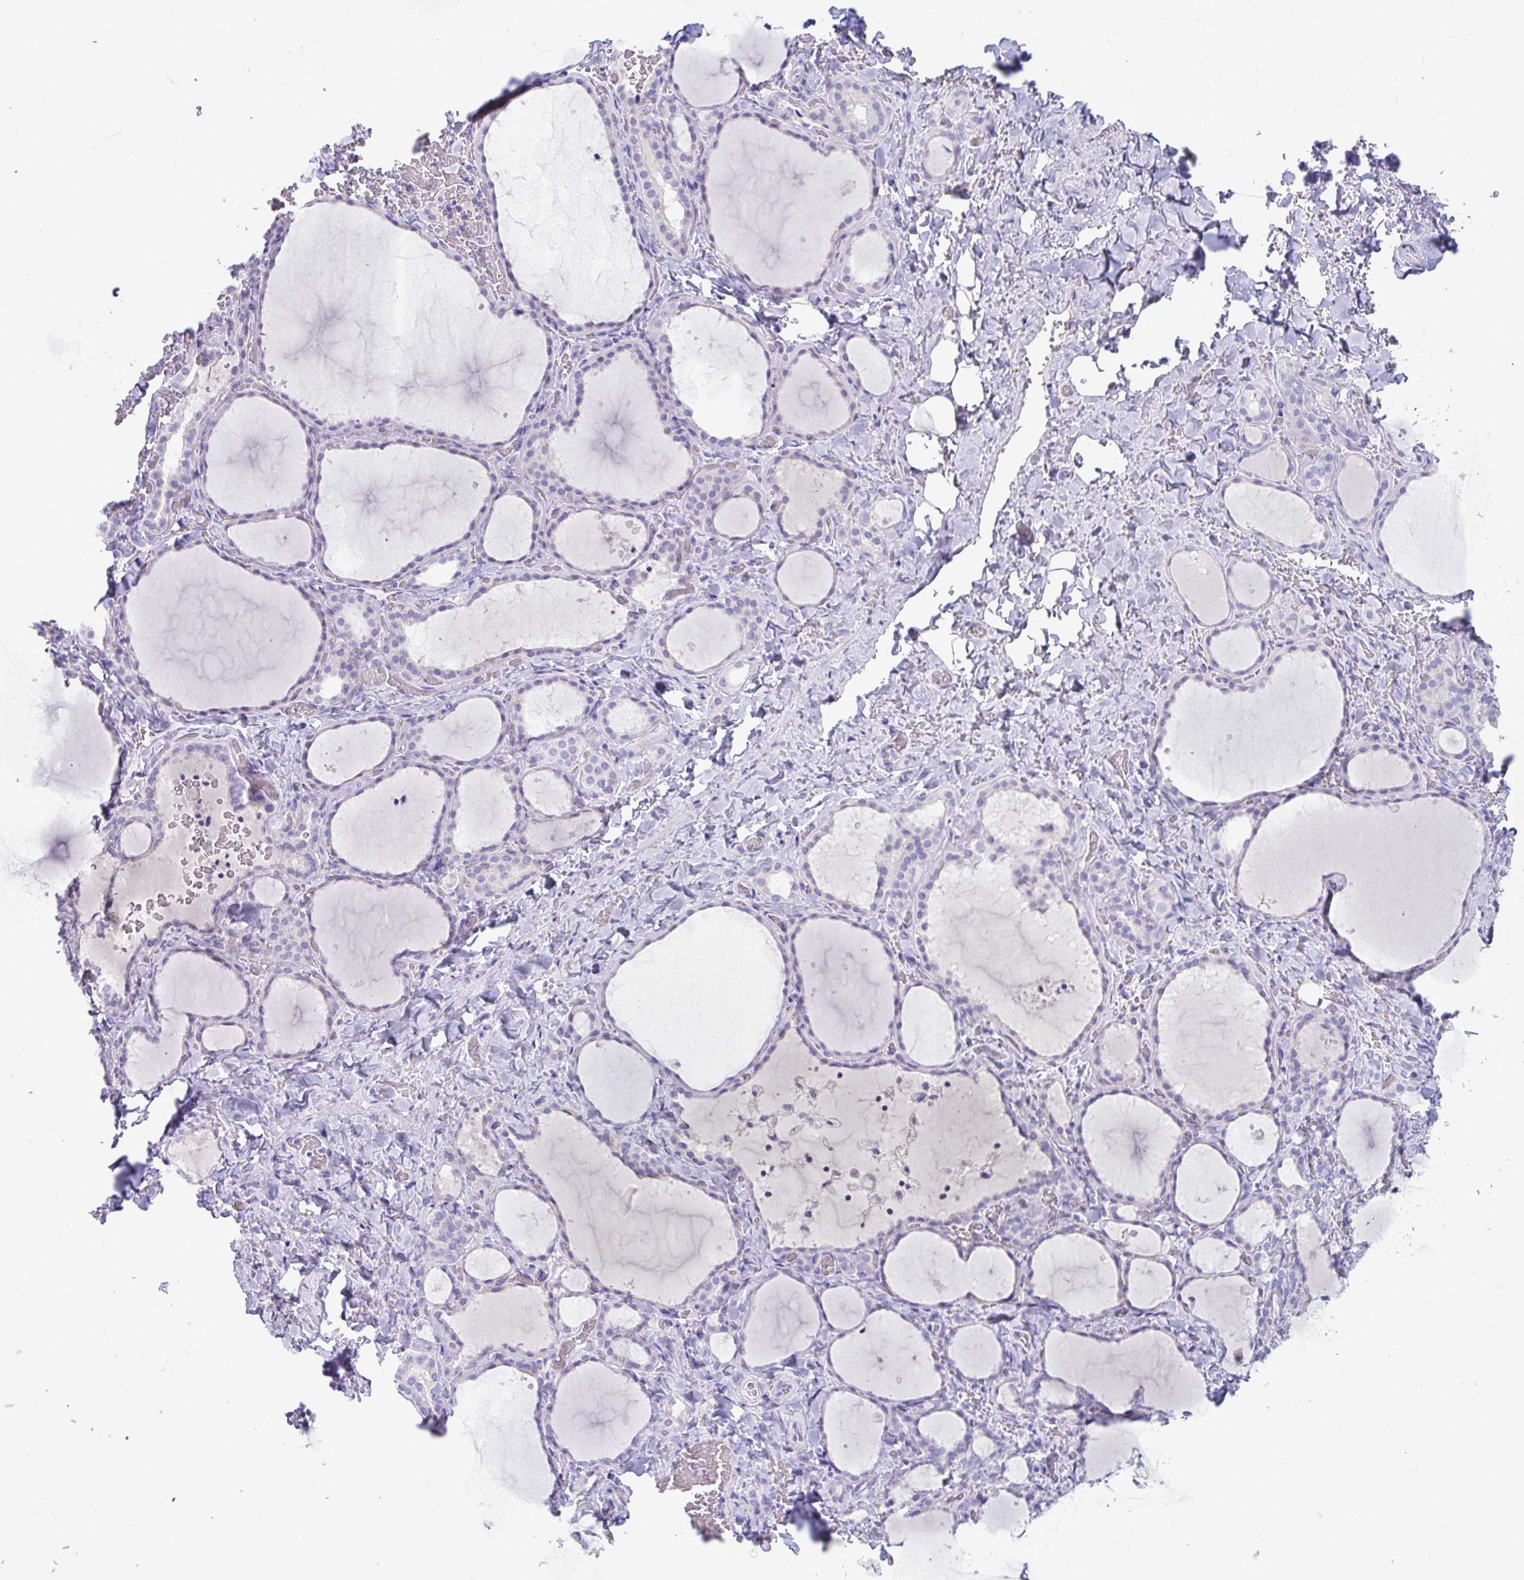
{"staining": {"intensity": "negative", "quantity": "none", "location": "none"}, "tissue": "thyroid gland", "cell_type": "Glandular cells", "image_type": "normal", "snomed": [{"axis": "morphology", "description": "Normal tissue, NOS"}, {"axis": "topography", "description": "Thyroid gland"}], "caption": "Immunohistochemical staining of normal thyroid gland shows no significant staining in glandular cells. (Brightfield microscopy of DAB immunohistochemistry (IHC) at high magnification).", "gene": "PLA2G1B", "patient": {"sex": "female", "age": 22}}